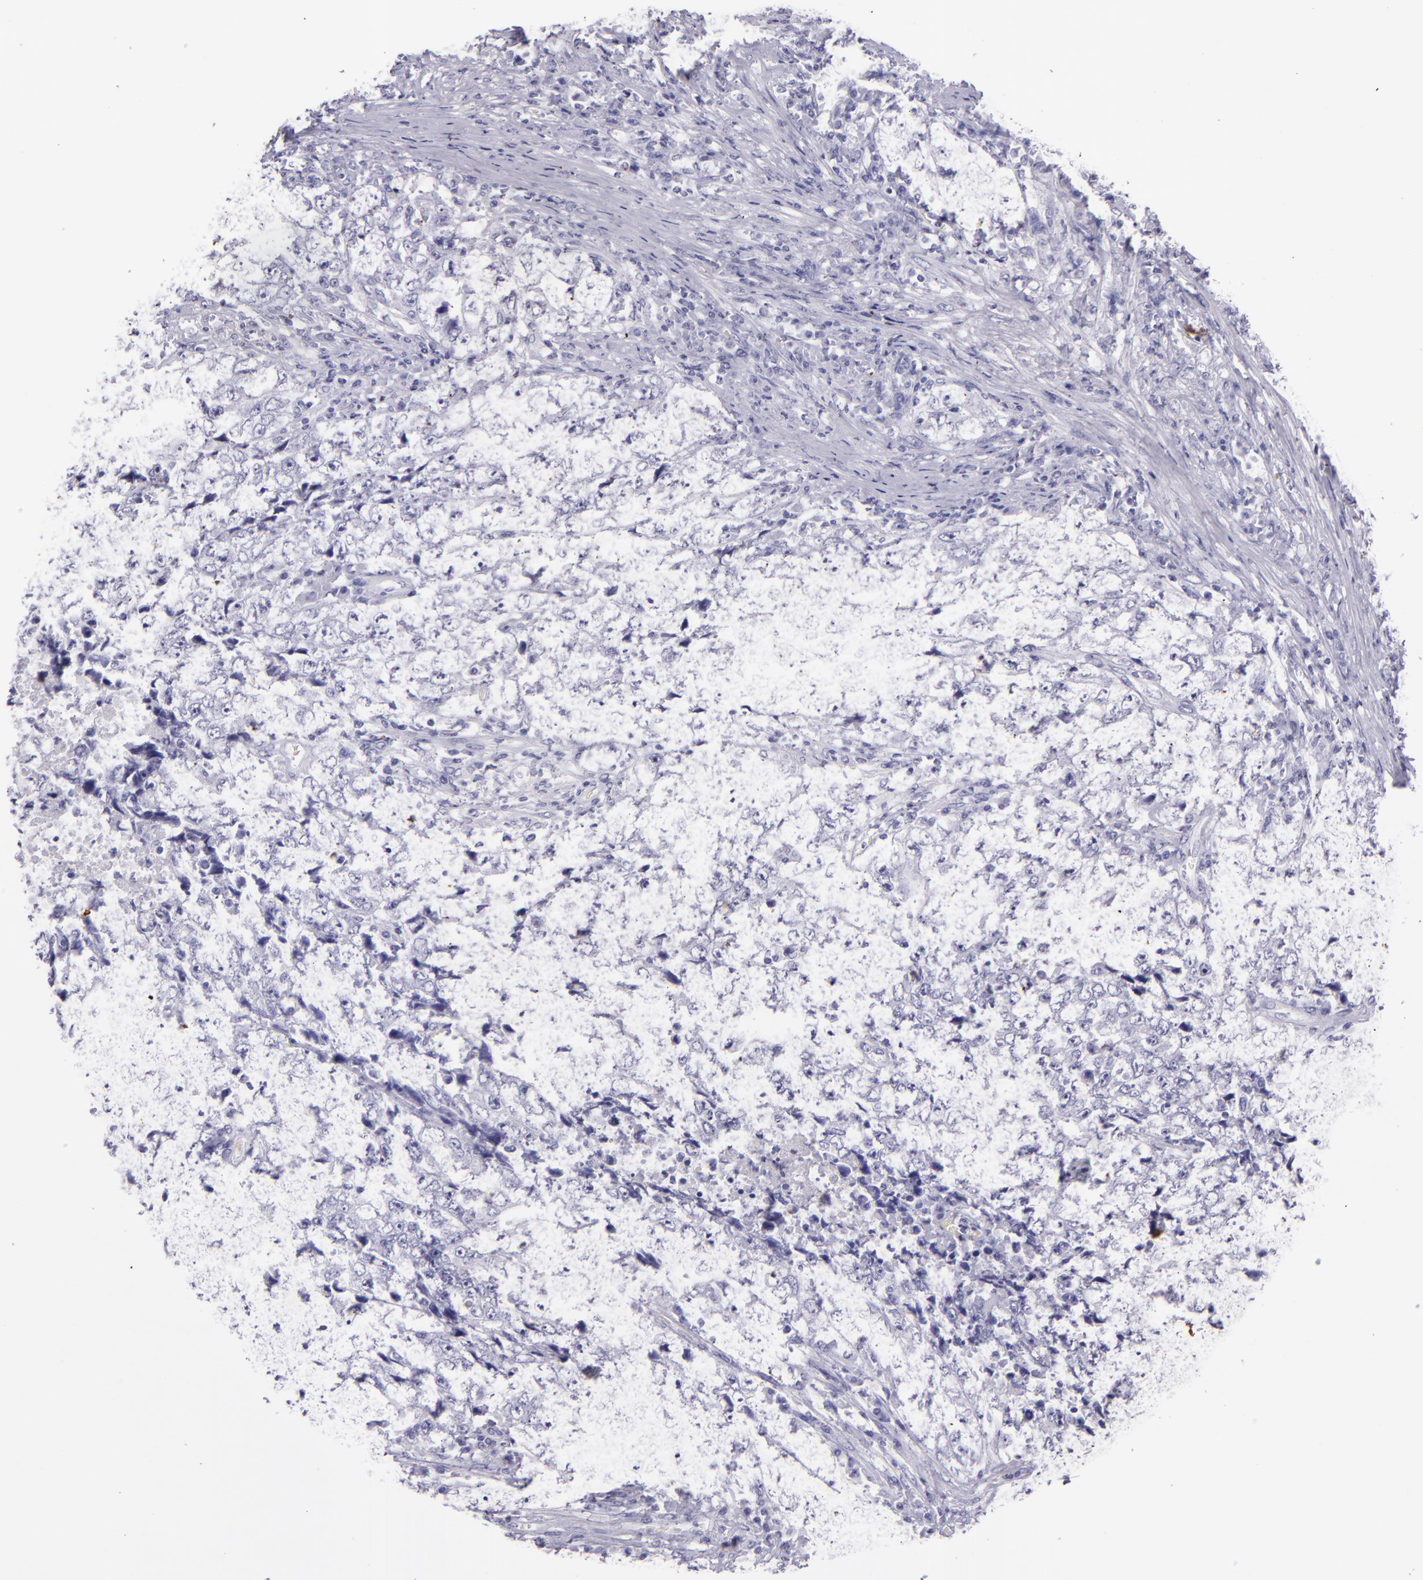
{"staining": {"intensity": "negative", "quantity": "none", "location": "none"}, "tissue": "testis cancer", "cell_type": "Tumor cells", "image_type": "cancer", "snomed": [{"axis": "morphology", "description": "Necrosis, NOS"}, {"axis": "morphology", "description": "Carcinoma, Embryonal, NOS"}, {"axis": "topography", "description": "Testis"}], "caption": "This is a image of immunohistochemistry (IHC) staining of embryonal carcinoma (testis), which shows no expression in tumor cells.", "gene": "CR2", "patient": {"sex": "male", "age": 19}}